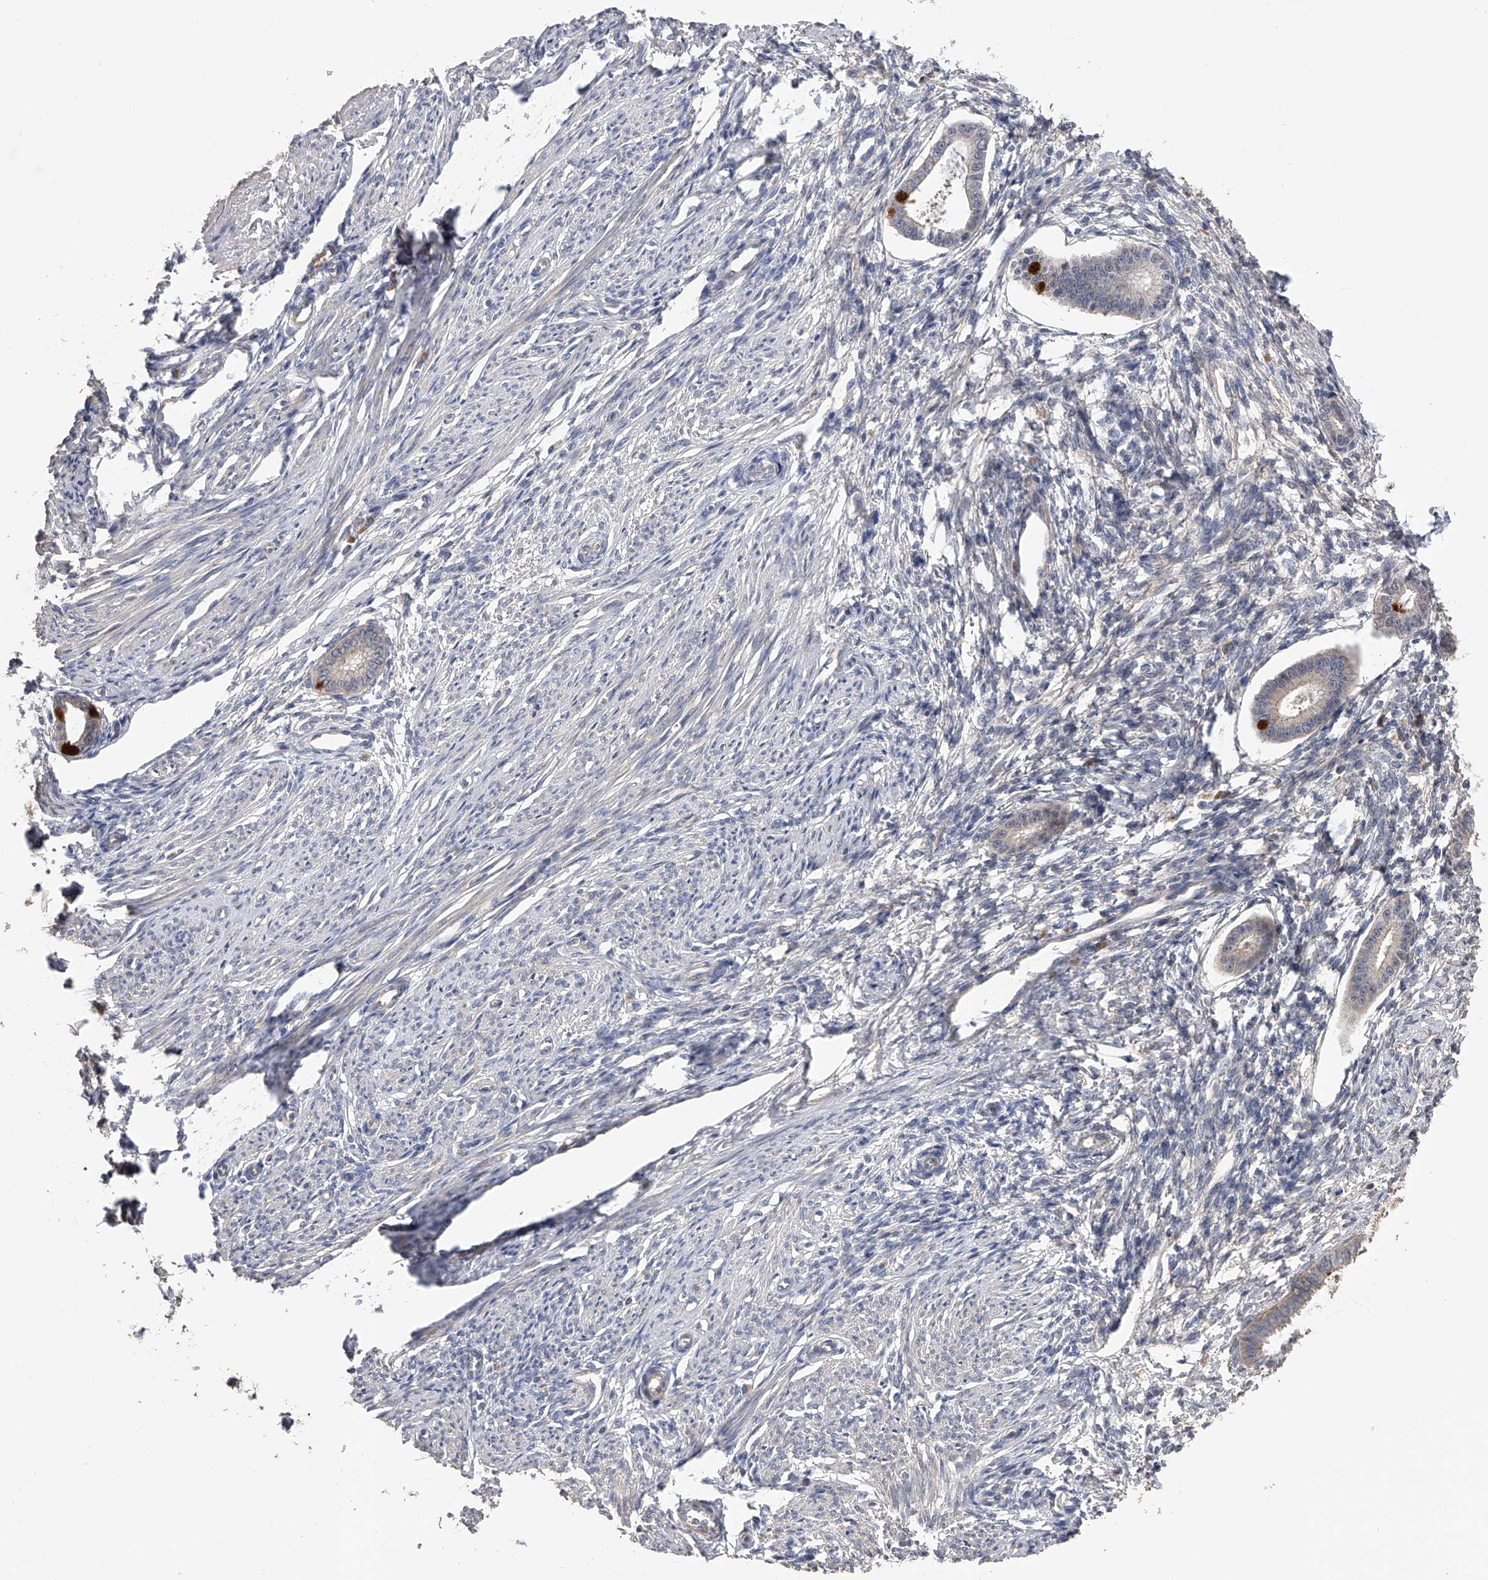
{"staining": {"intensity": "negative", "quantity": "none", "location": "none"}, "tissue": "endometrium", "cell_type": "Cells in endometrial stroma", "image_type": "normal", "snomed": [{"axis": "morphology", "description": "Normal tissue, NOS"}, {"axis": "topography", "description": "Endometrium"}], "caption": "Protein analysis of unremarkable endometrium reveals no significant expression in cells in endometrial stroma.", "gene": "CFAP298", "patient": {"sex": "female", "age": 56}}